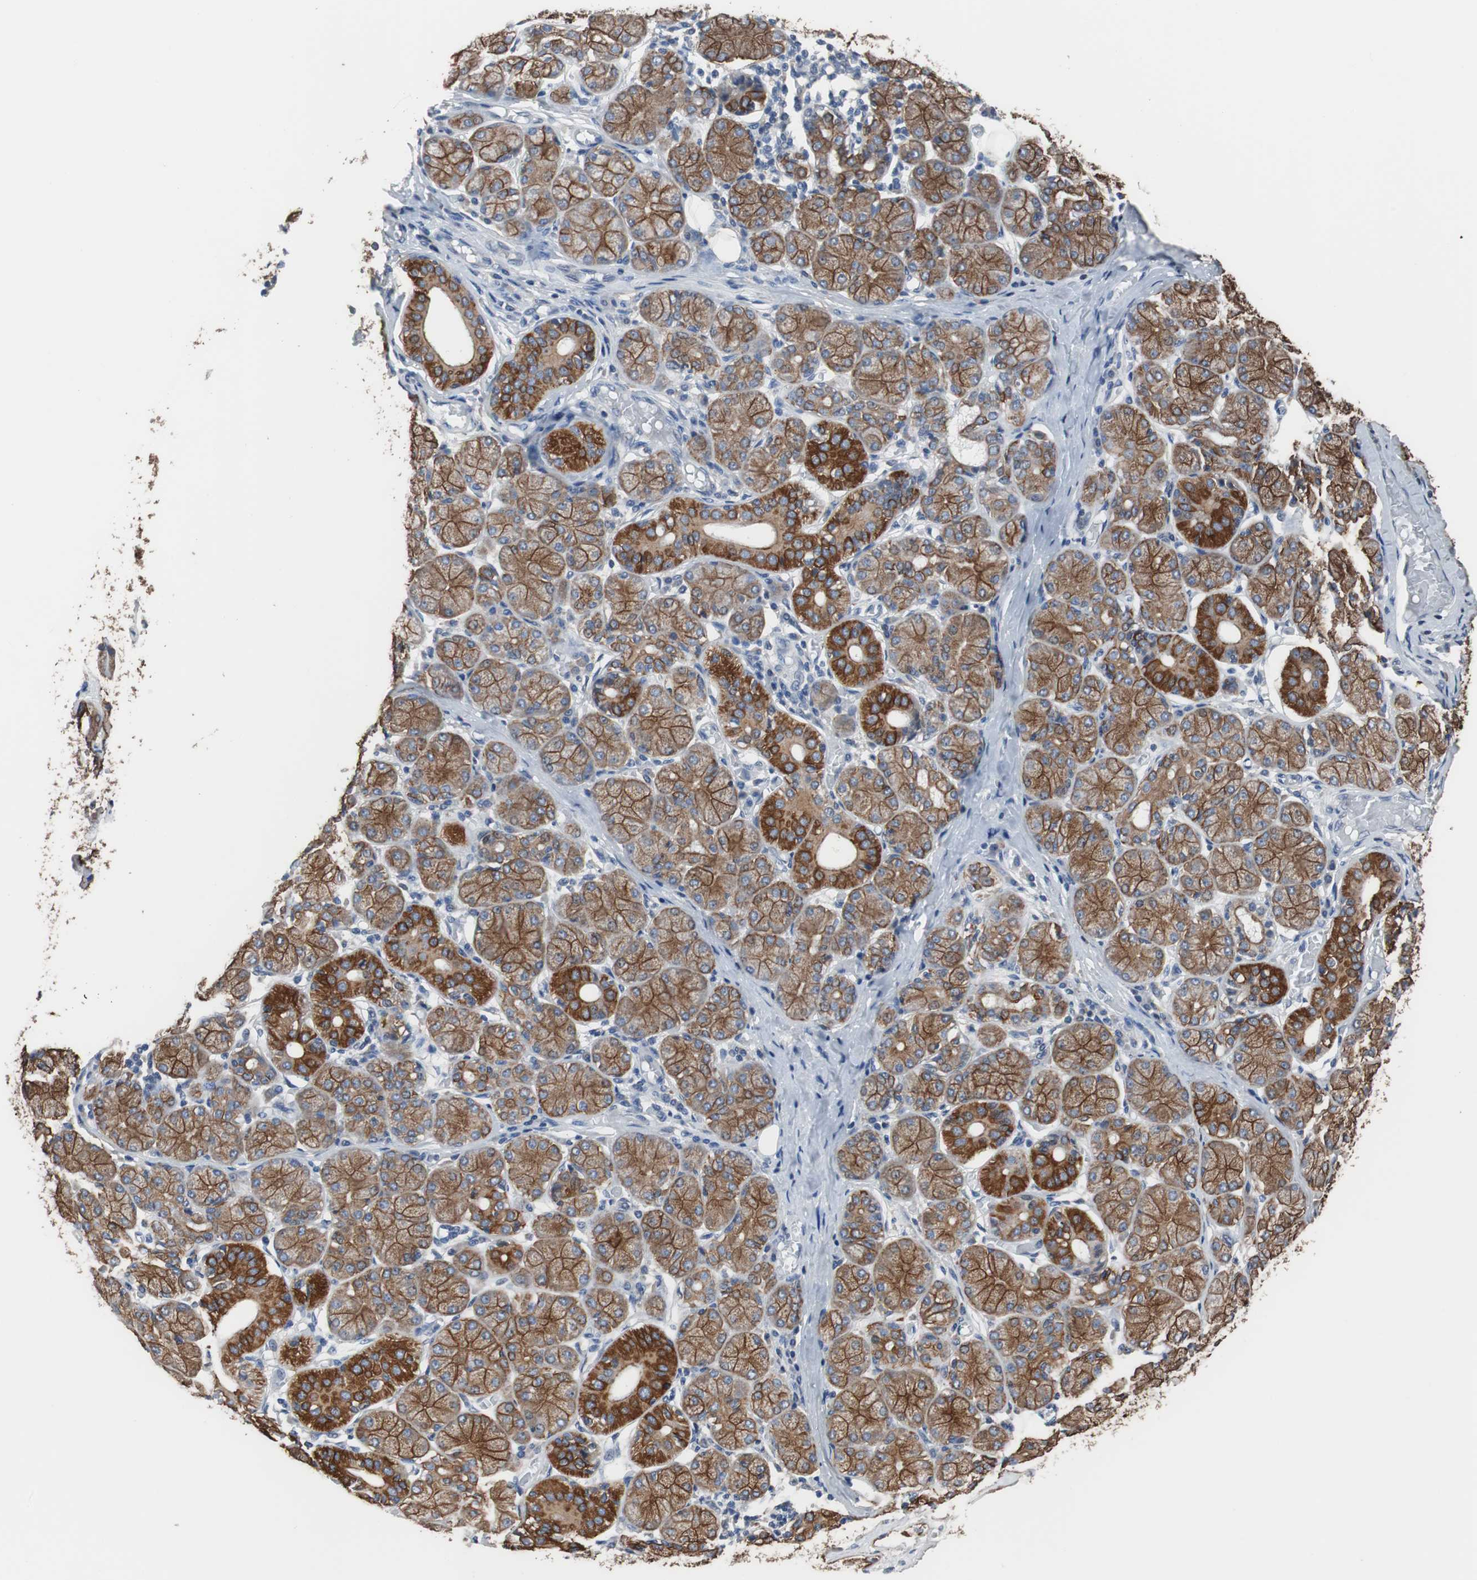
{"staining": {"intensity": "moderate", "quantity": ">75%", "location": "cytoplasmic/membranous"}, "tissue": "salivary gland", "cell_type": "Glandular cells", "image_type": "normal", "snomed": [{"axis": "morphology", "description": "Normal tissue, NOS"}, {"axis": "topography", "description": "Salivary gland"}], "caption": "Immunohistochemistry (IHC) photomicrograph of normal salivary gland: human salivary gland stained using immunohistochemistry (IHC) exhibits medium levels of moderate protein expression localized specifically in the cytoplasmic/membranous of glandular cells, appearing as a cytoplasmic/membranous brown color.", "gene": "USP10", "patient": {"sex": "female", "age": 24}}